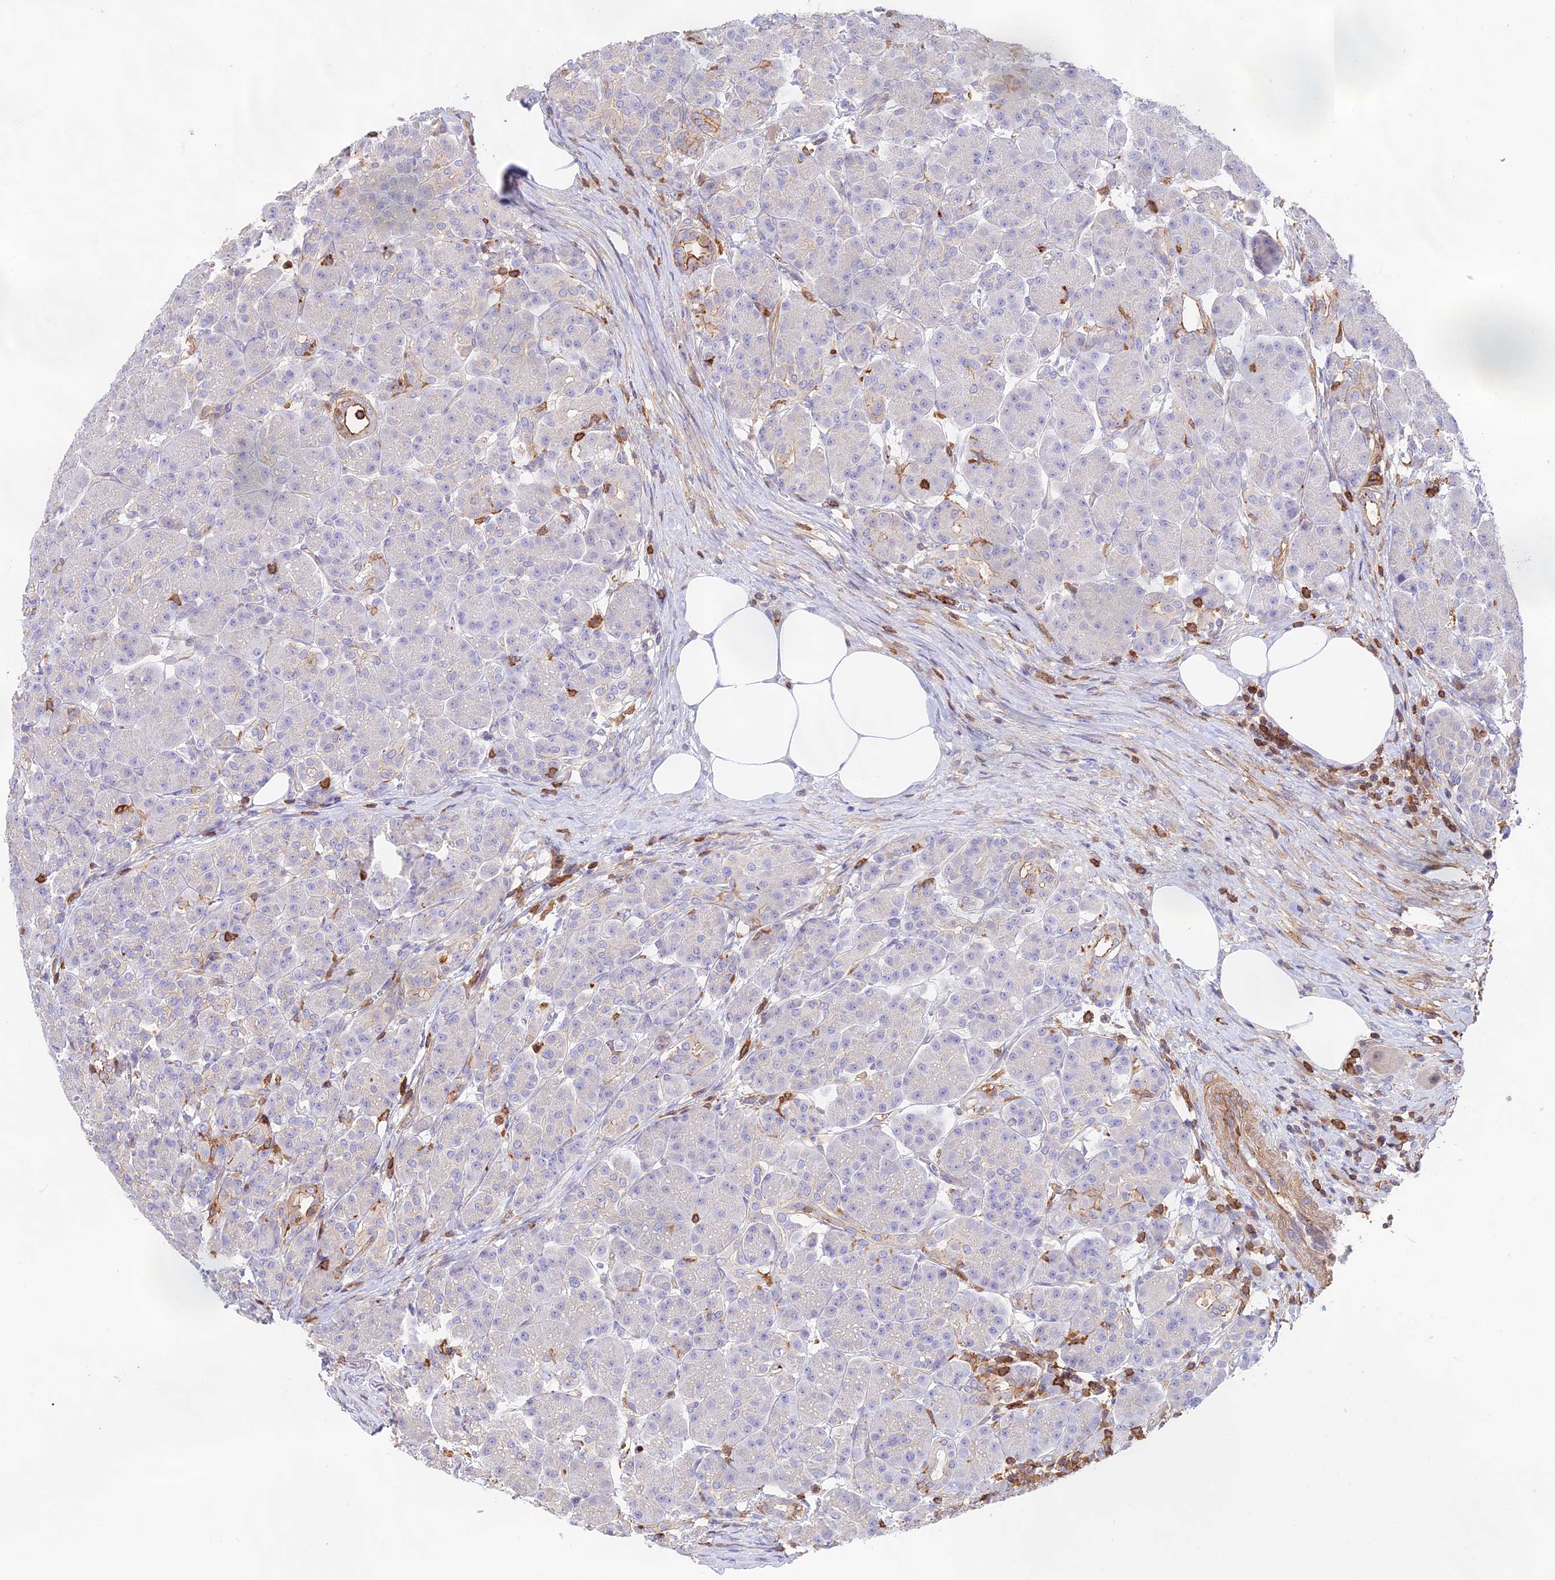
{"staining": {"intensity": "moderate", "quantity": "<25%", "location": "cytoplasmic/membranous"}, "tissue": "pancreas", "cell_type": "Exocrine glandular cells", "image_type": "normal", "snomed": [{"axis": "morphology", "description": "Normal tissue, NOS"}, {"axis": "topography", "description": "Pancreas"}], "caption": "Pancreas stained with DAB (3,3'-diaminobenzidine) IHC reveals low levels of moderate cytoplasmic/membranous positivity in about <25% of exocrine glandular cells.", "gene": "DENND1C", "patient": {"sex": "male", "age": 63}}